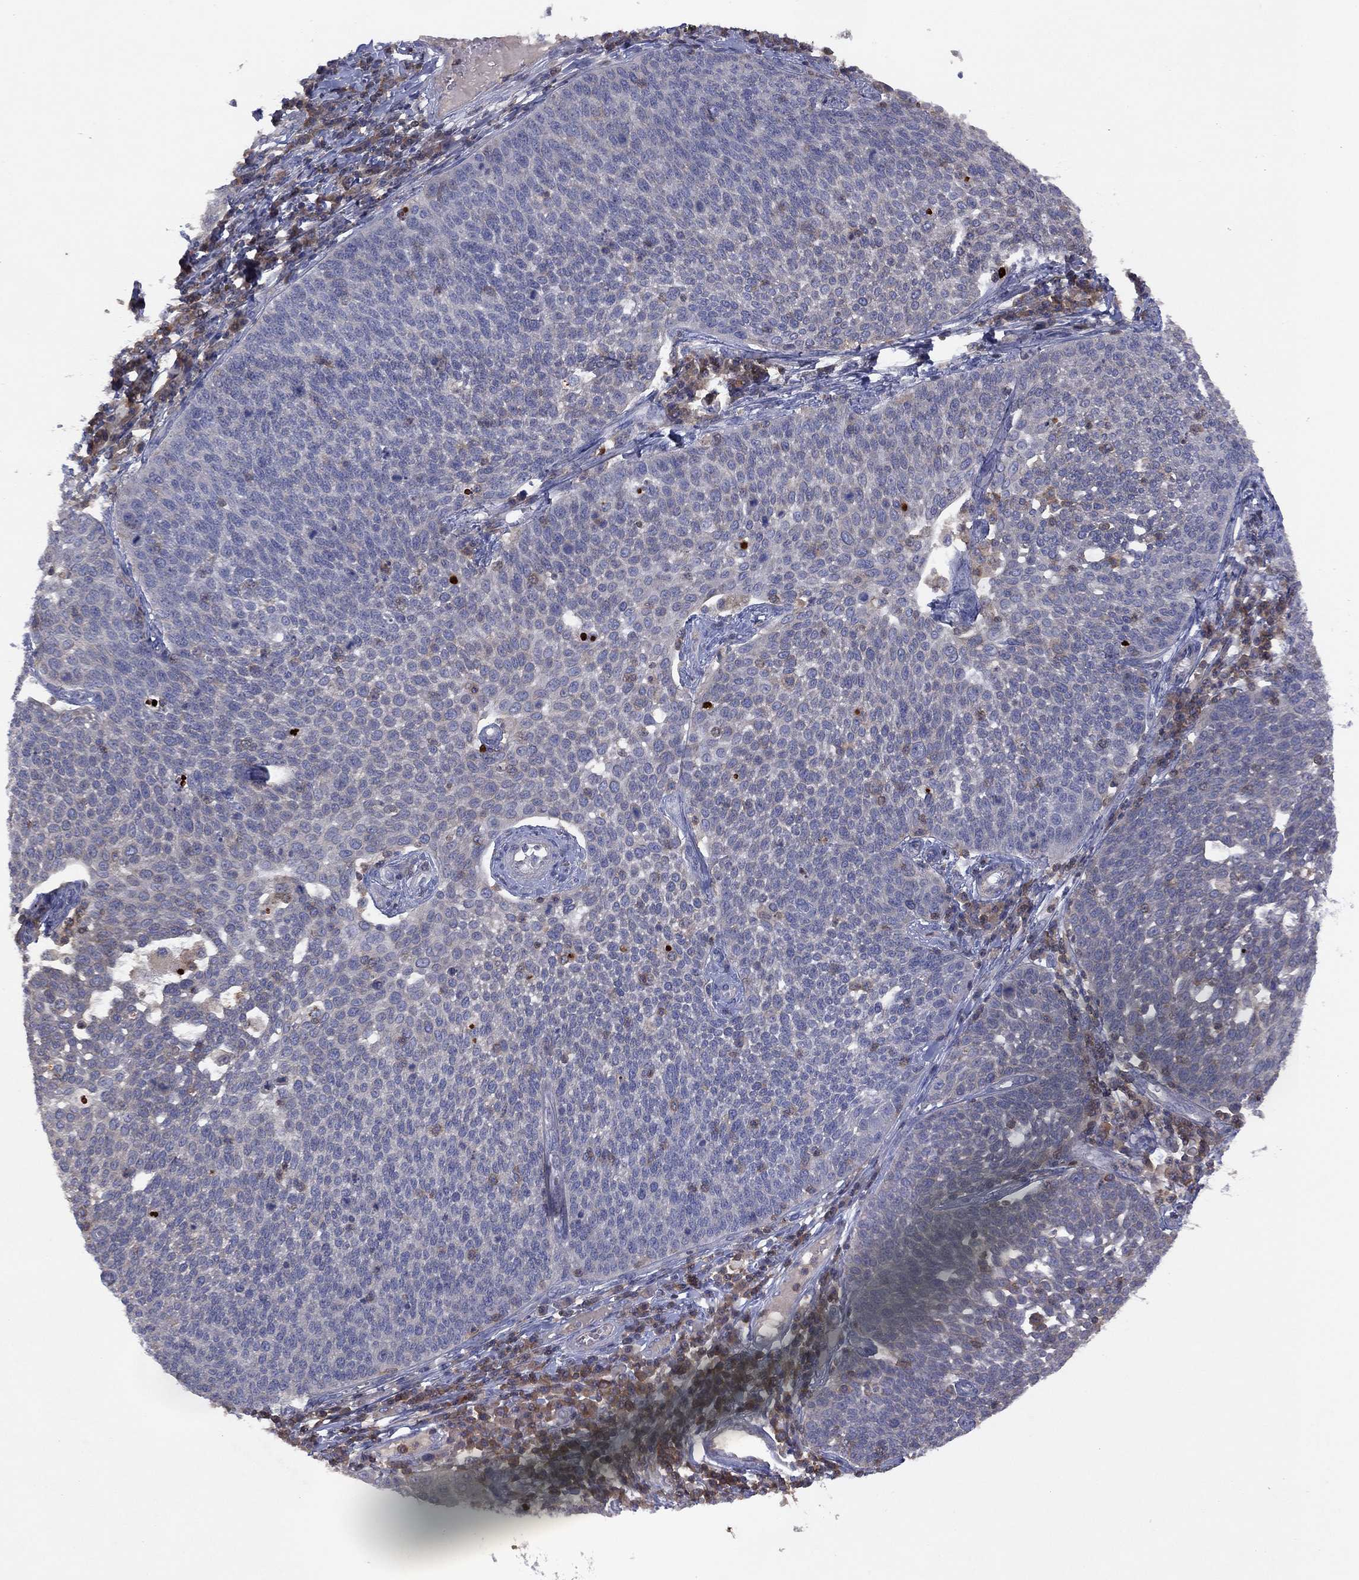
{"staining": {"intensity": "negative", "quantity": "none", "location": "none"}, "tissue": "cervical cancer", "cell_type": "Tumor cells", "image_type": "cancer", "snomed": [{"axis": "morphology", "description": "Squamous cell carcinoma, NOS"}, {"axis": "topography", "description": "Cervix"}], "caption": "Cervical cancer stained for a protein using IHC displays no positivity tumor cells.", "gene": "DOCK8", "patient": {"sex": "female", "age": 34}}